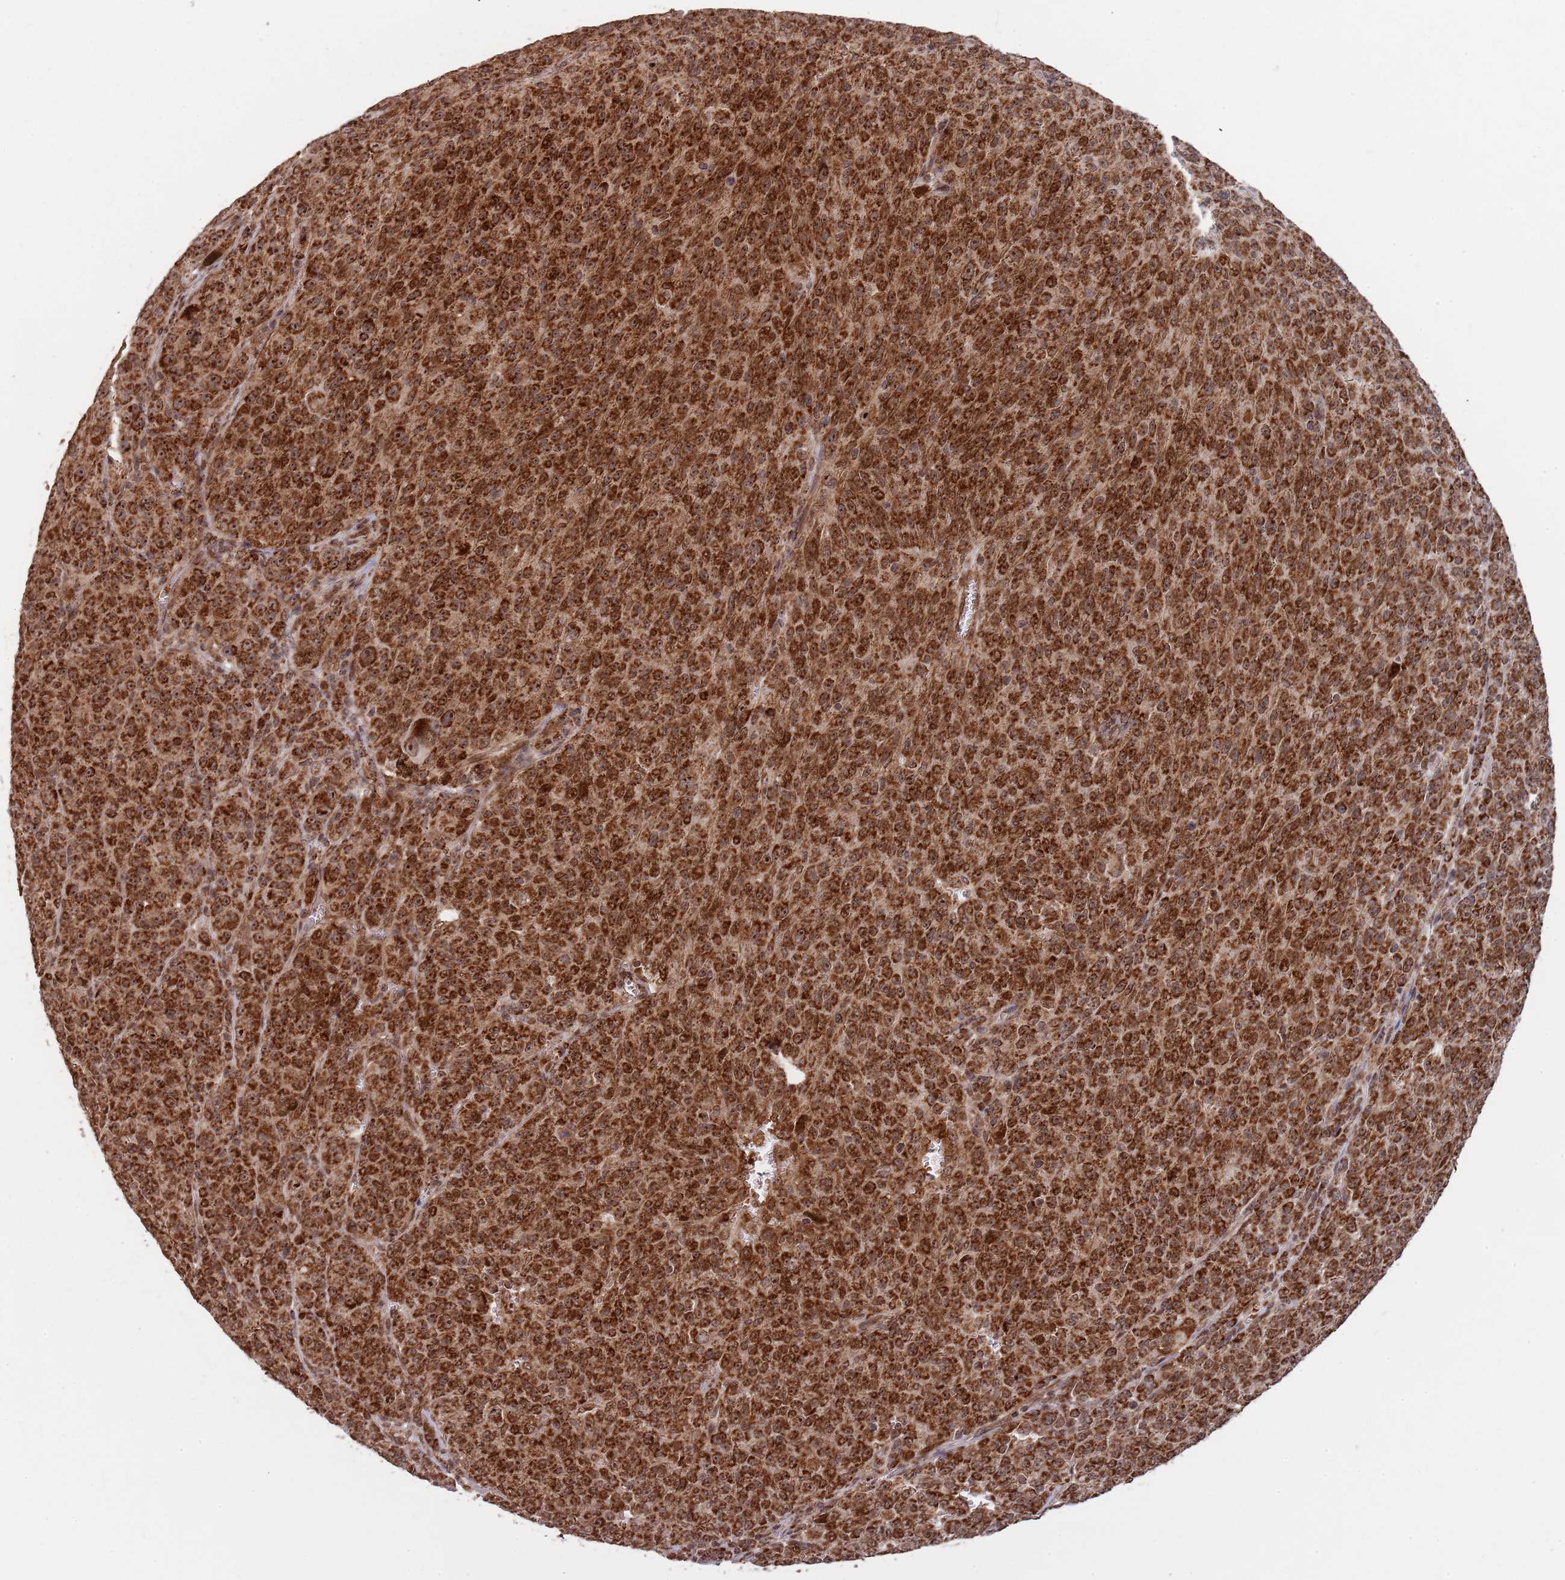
{"staining": {"intensity": "strong", "quantity": ">75%", "location": "cytoplasmic/membranous,nuclear"}, "tissue": "melanoma", "cell_type": "Tumor cells", "image_type": "cancer", "snomed": [{"axis": "morphology", "description": "Malignant melanoma, NOS"}, {"axis": "topography", "description": "Skin"}], "caption": "Immunohistochemical staining of human malignant melanoma shows high levels of strong cytoplasmic/membranous and nuclear staining in approximately >75% of tumor cells.", "gene": "DCHS1", "patient": {"sex": "female", "age": 52}}